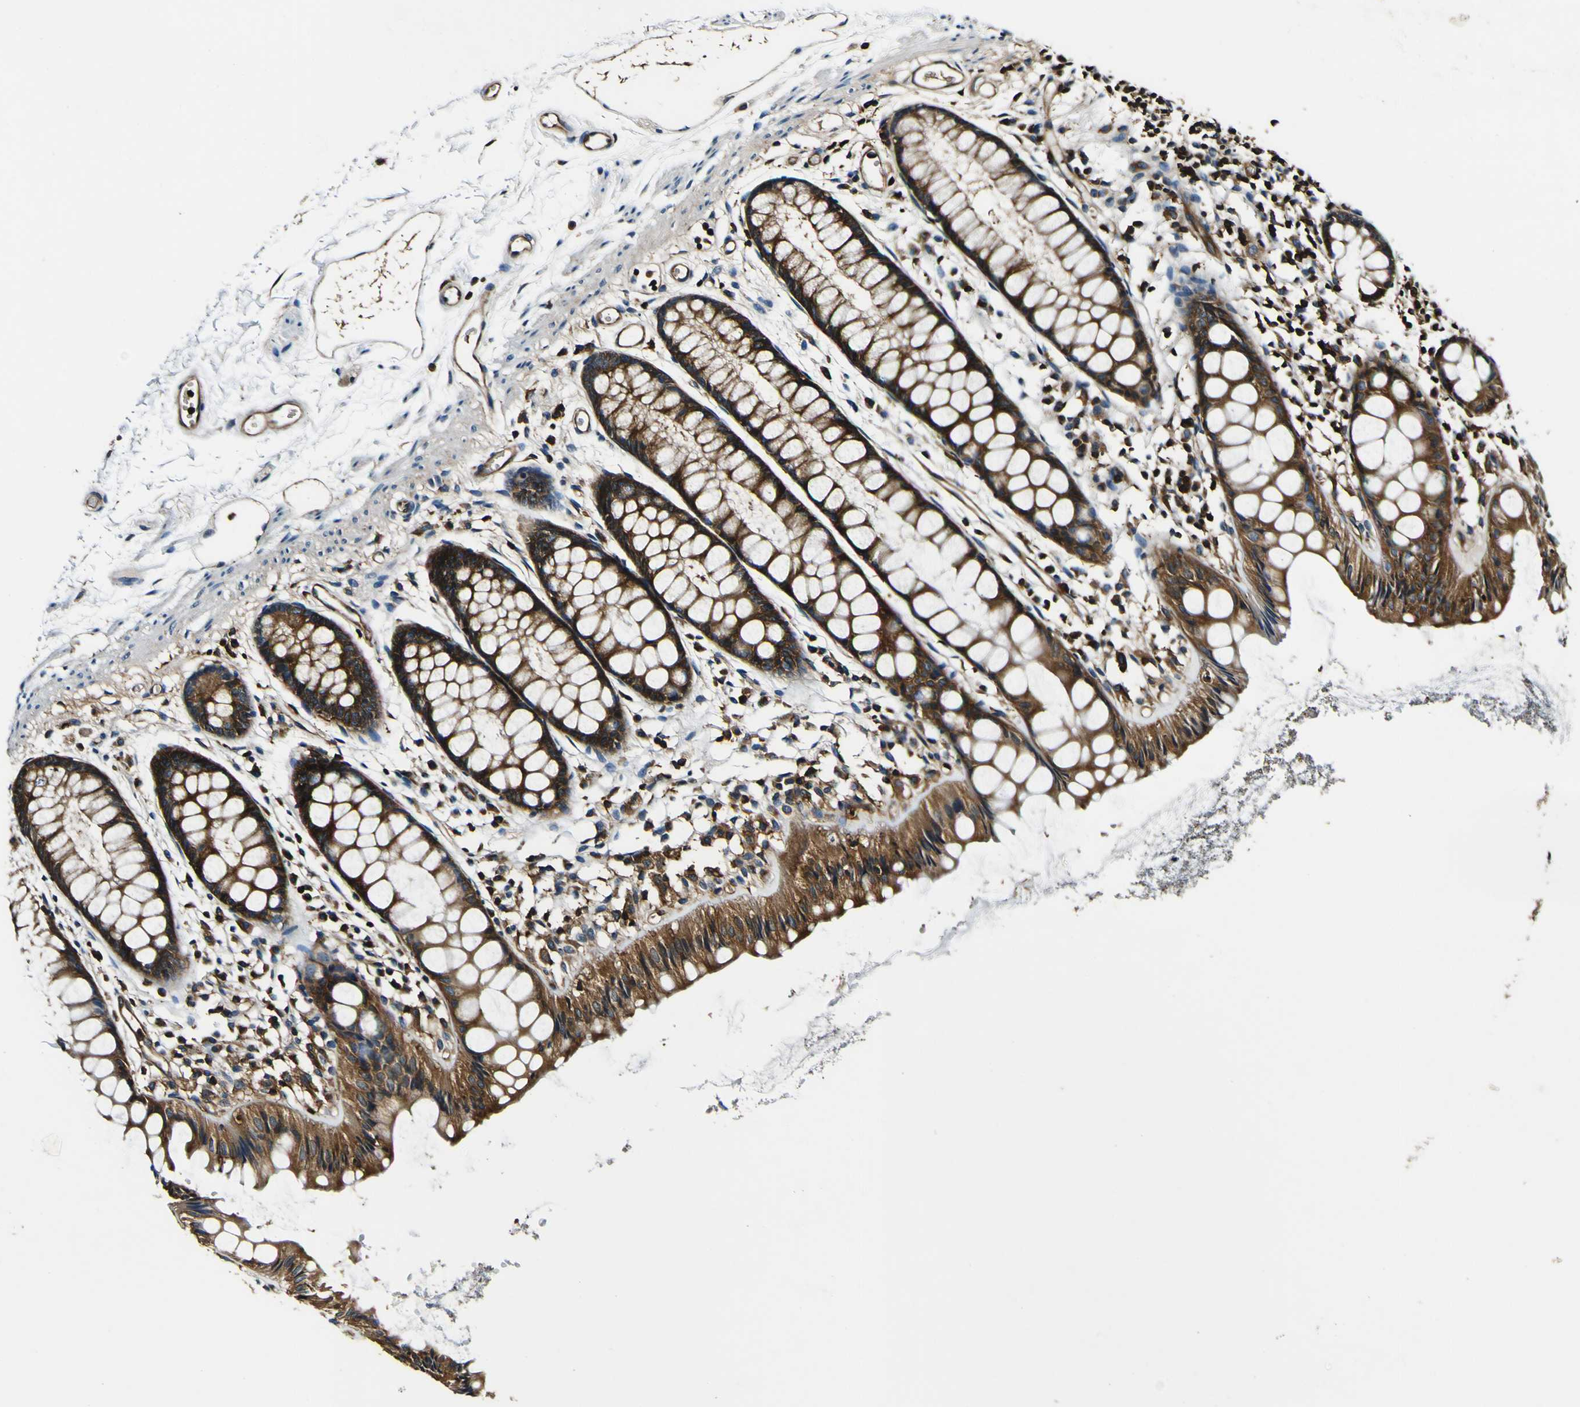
{"staining": {"intensity": "strong", "quantity": ">75%", "location": "cytoplasmic/membranous"}, "tissue": "rectum", "cell_type": "Glandular cells", "image_type": "normal", "snomed": [{"axis": "morphology", "description": "Normal tissue, NOS"}, {"axis": "topography", "description": "Rectum"}], "caption": "Immunohistochemical staining of benign human rectum reveals strong cytoplasmic/membranous protein staining in approximately >75% of glandular cells.", "gene": "RHOT2", "patient": {"sex": "female", "age": 66}}